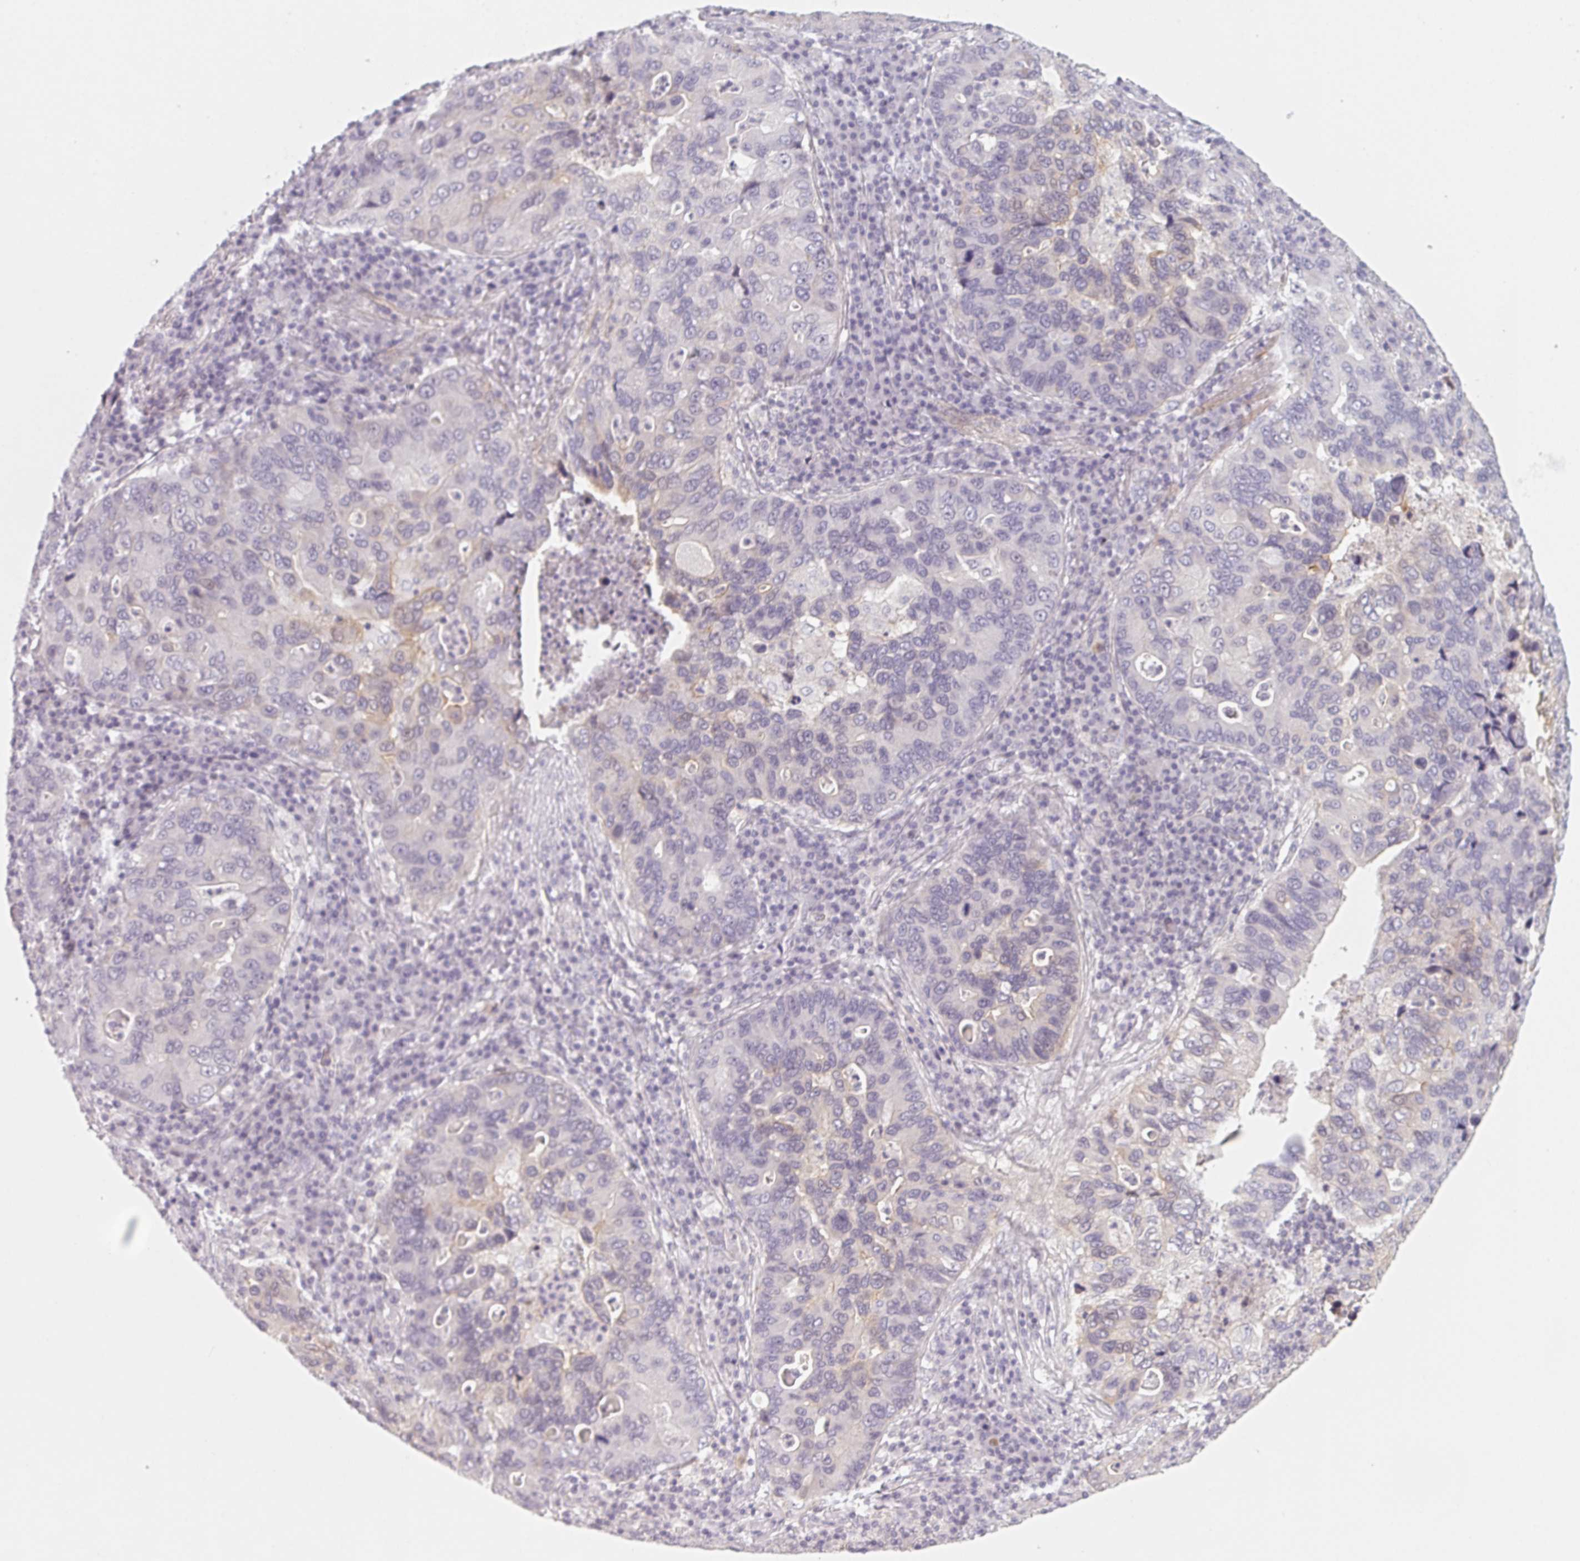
{"staining": {"intensity": "weak", "quantity": "<25%", "location": "cytoplasmic/membranous"}, "tissue": "lung cancer", "cell_type": "Tumor cells", "image_type": "cancer", "snomed": [{"axis": "morphology", "description": "Adenocarcinoma, NOS"}, {"axis": "morphology", "description": "Adenocarcinoma, metastatic, NOS"}, {"axis": "topography", "description": "Lymph node"}, {"axis": "topography", "description": "Lung"}], "caption": "Histopathology image shows no significant protein positivity in tumor cells of lung adenocarcinoma.", "gene": "LRRC23", "patient": {"sex": "female", "age": 54}}